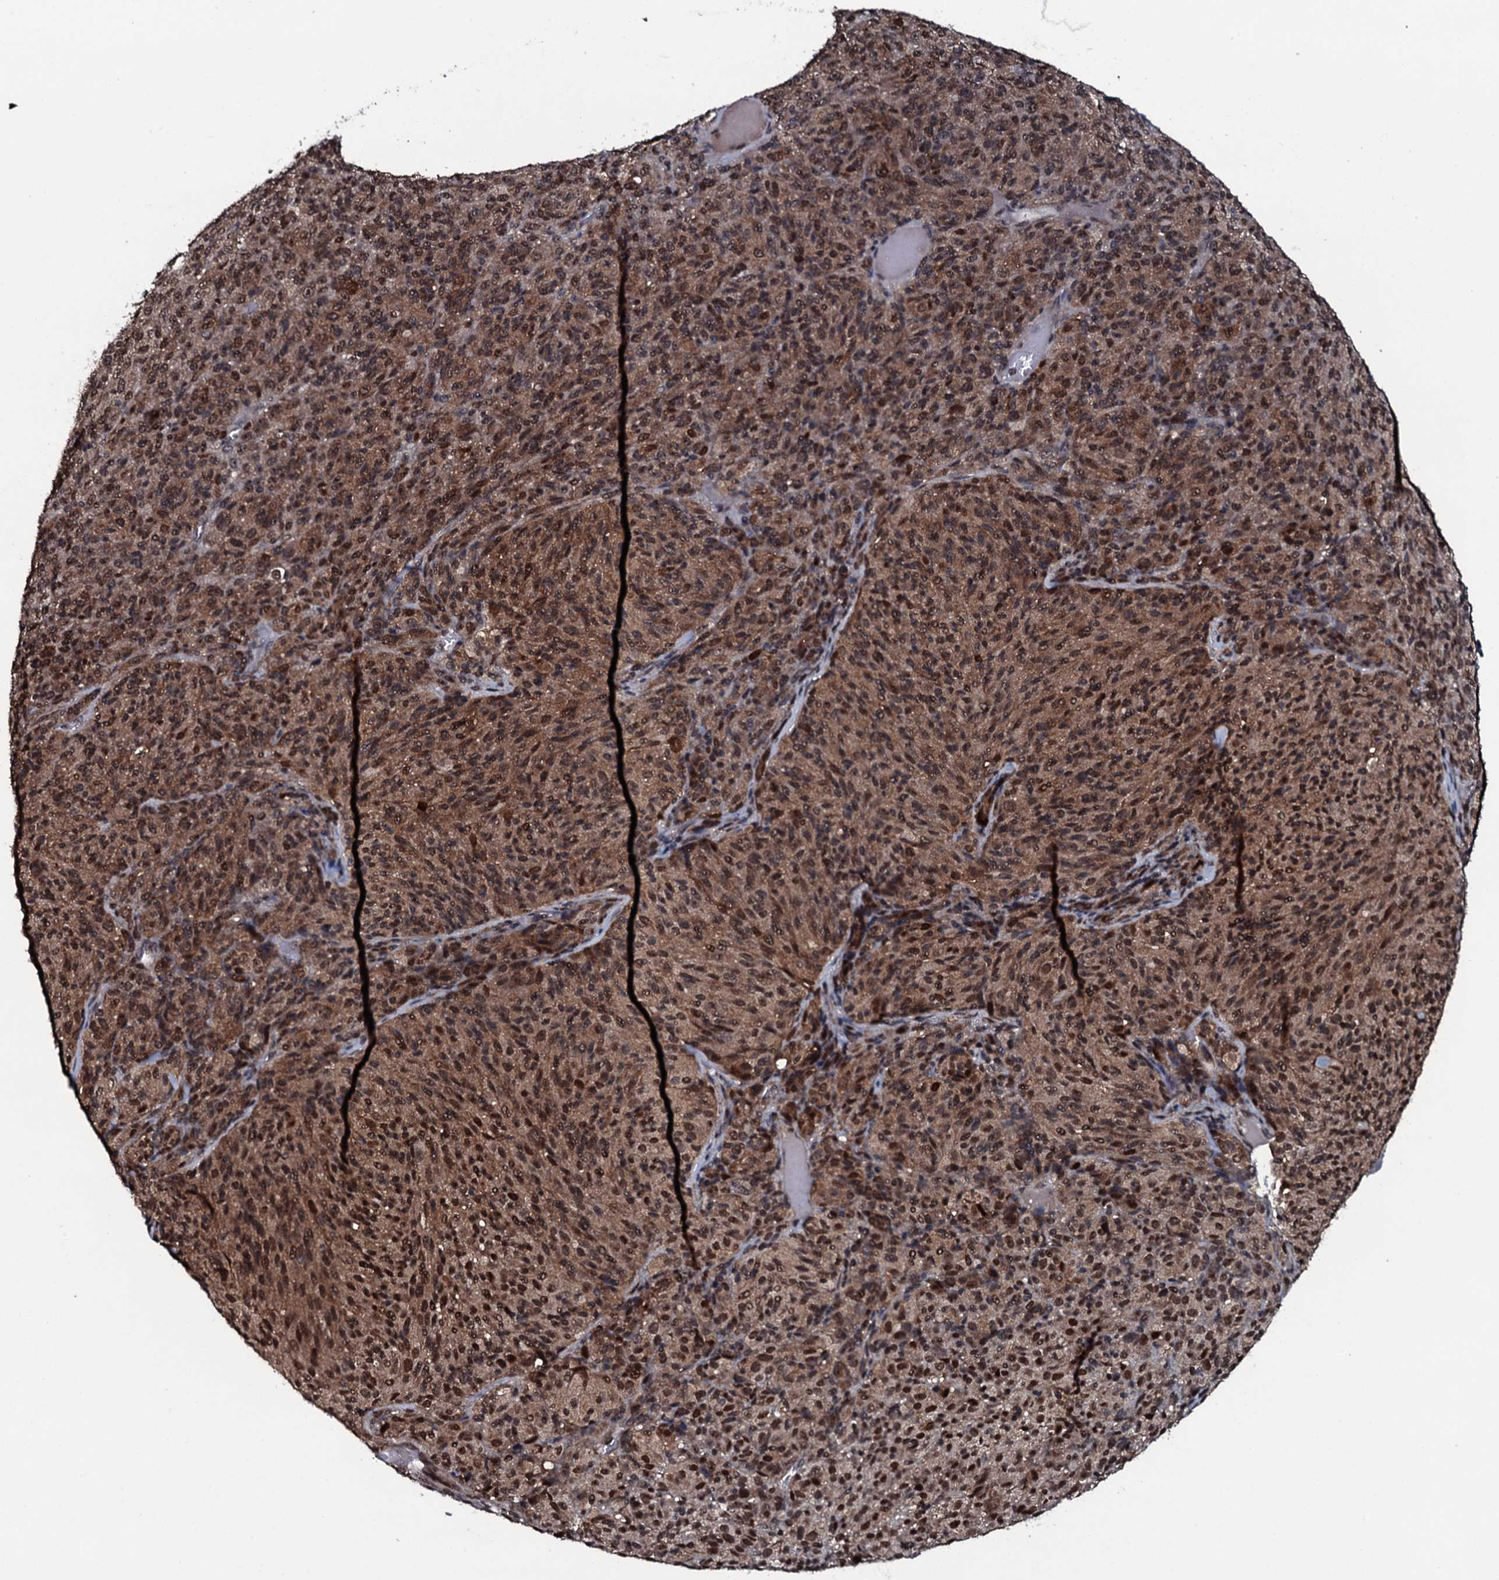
{"staining": {"intensity": "moderate", "quantity": ">75%", "location": "cytoplasmic/membranous,nuclear"}, "tissue": "melanoma", "cell_type": "Tumor cells", "image_type": "cancer", "snomed": [{"axis": "morphology", "description": "Malignant melanoma, Metastatic site"}, {"axis": "topography", "description": "Brain"}], "caption": "Approximately >75% of tumor cells in melanoma display moderate cytoplasmic/membranous and nuclear protein positivity as visualized by brown immunohistochemical staining.", "gene": "HDDC3", "patient": {"sex": "female", "age": 56}}